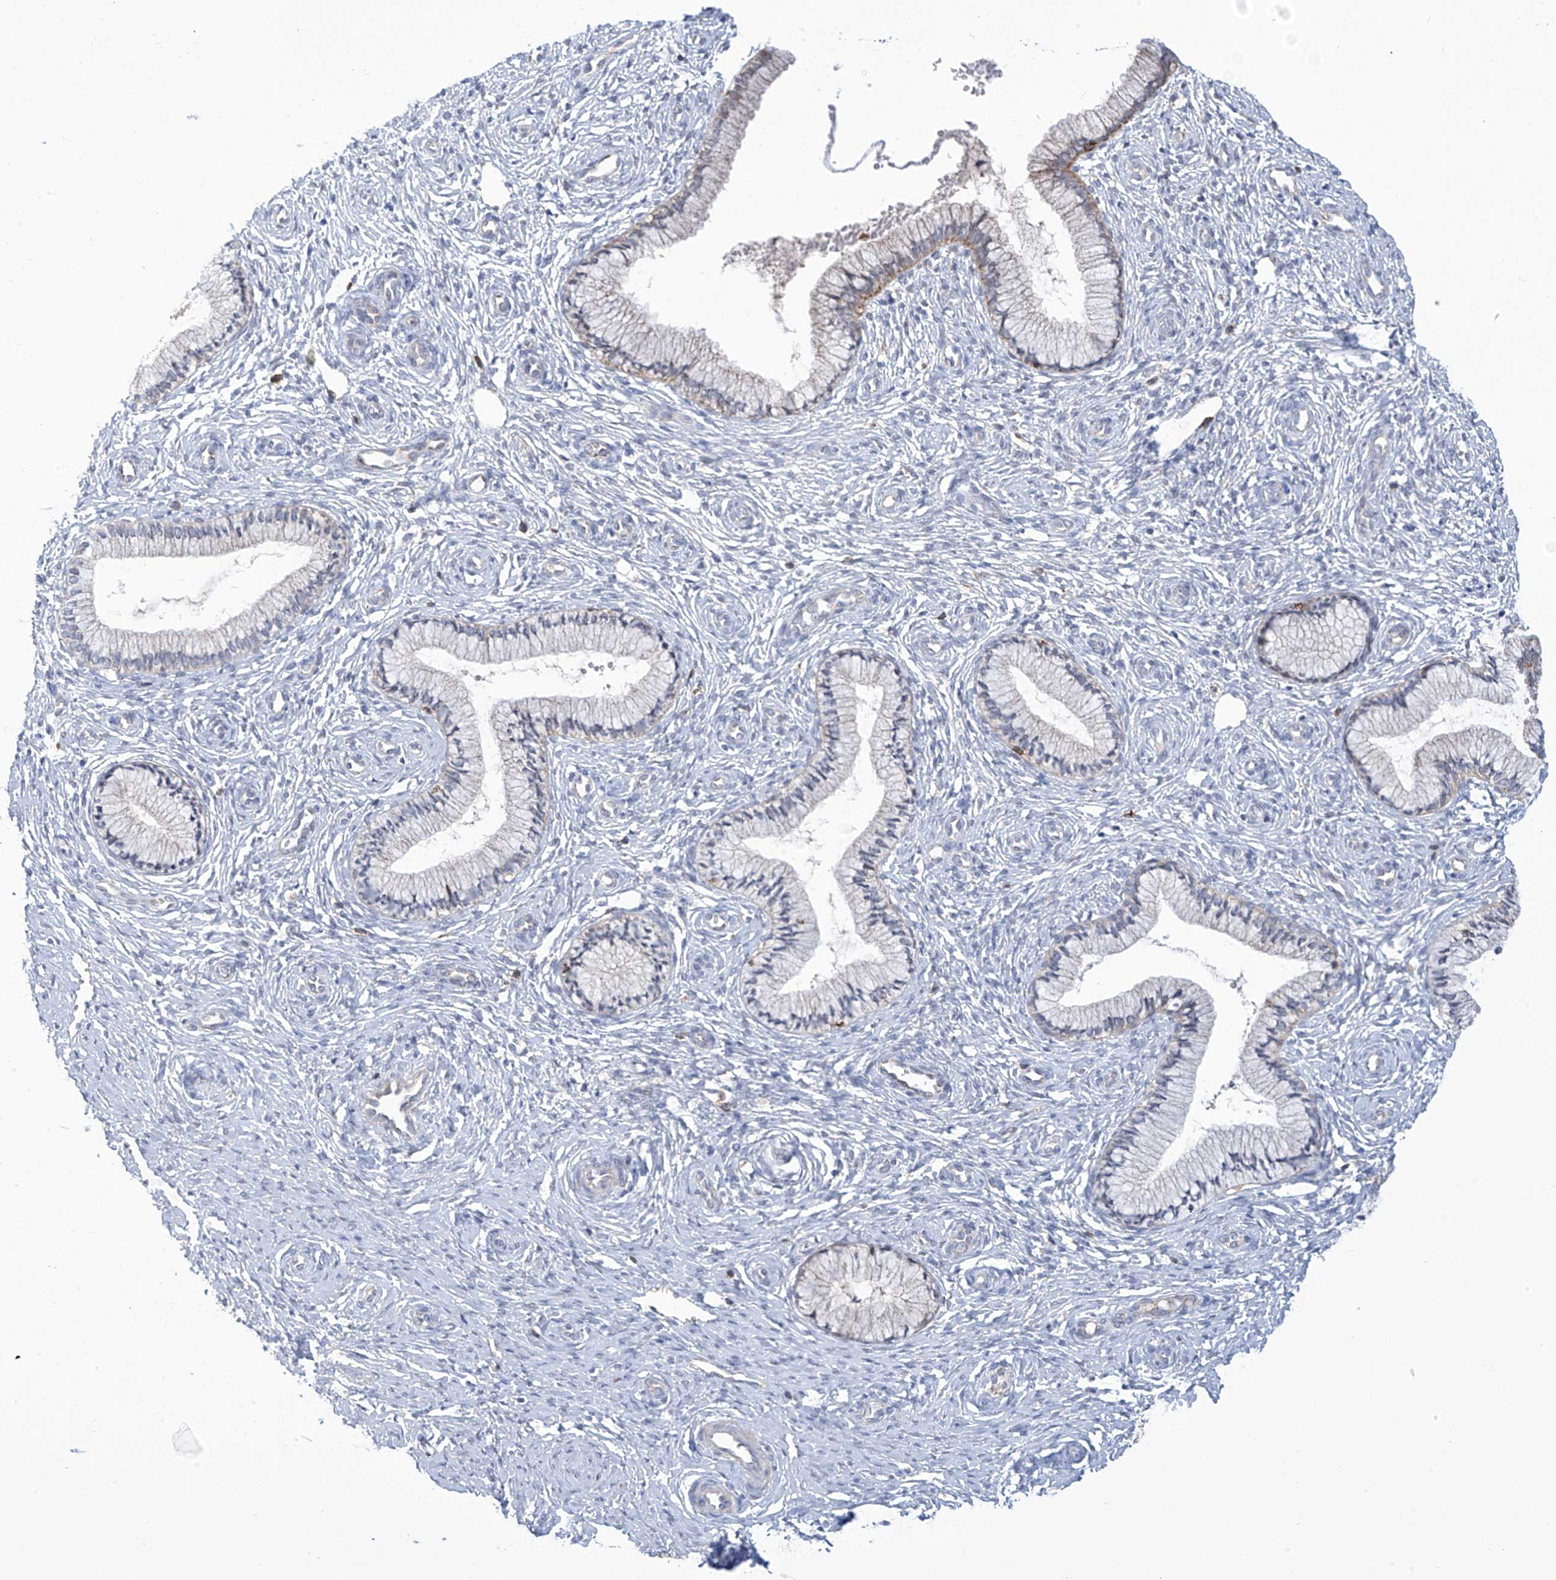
{"staining": {"intensity": "moderate", "quantity": "<25%", "location": "cytoplasmic/membranous"}, "tissue": "cervix", "cell_type": "Glandular cells", "image_type": "normal", "snomed": [{"axis": "morphology", "description": "Normal tissue, NOS"}, {"axis": "topography", "description": "Cervix"}], "caption": "Unremarkable cervix demonstrates moderate cytoplasmic/membranous expression in approximately <25% of glandular cells.", "gene": "IBA57", "patient": {"sex": "female", "age": 27}}